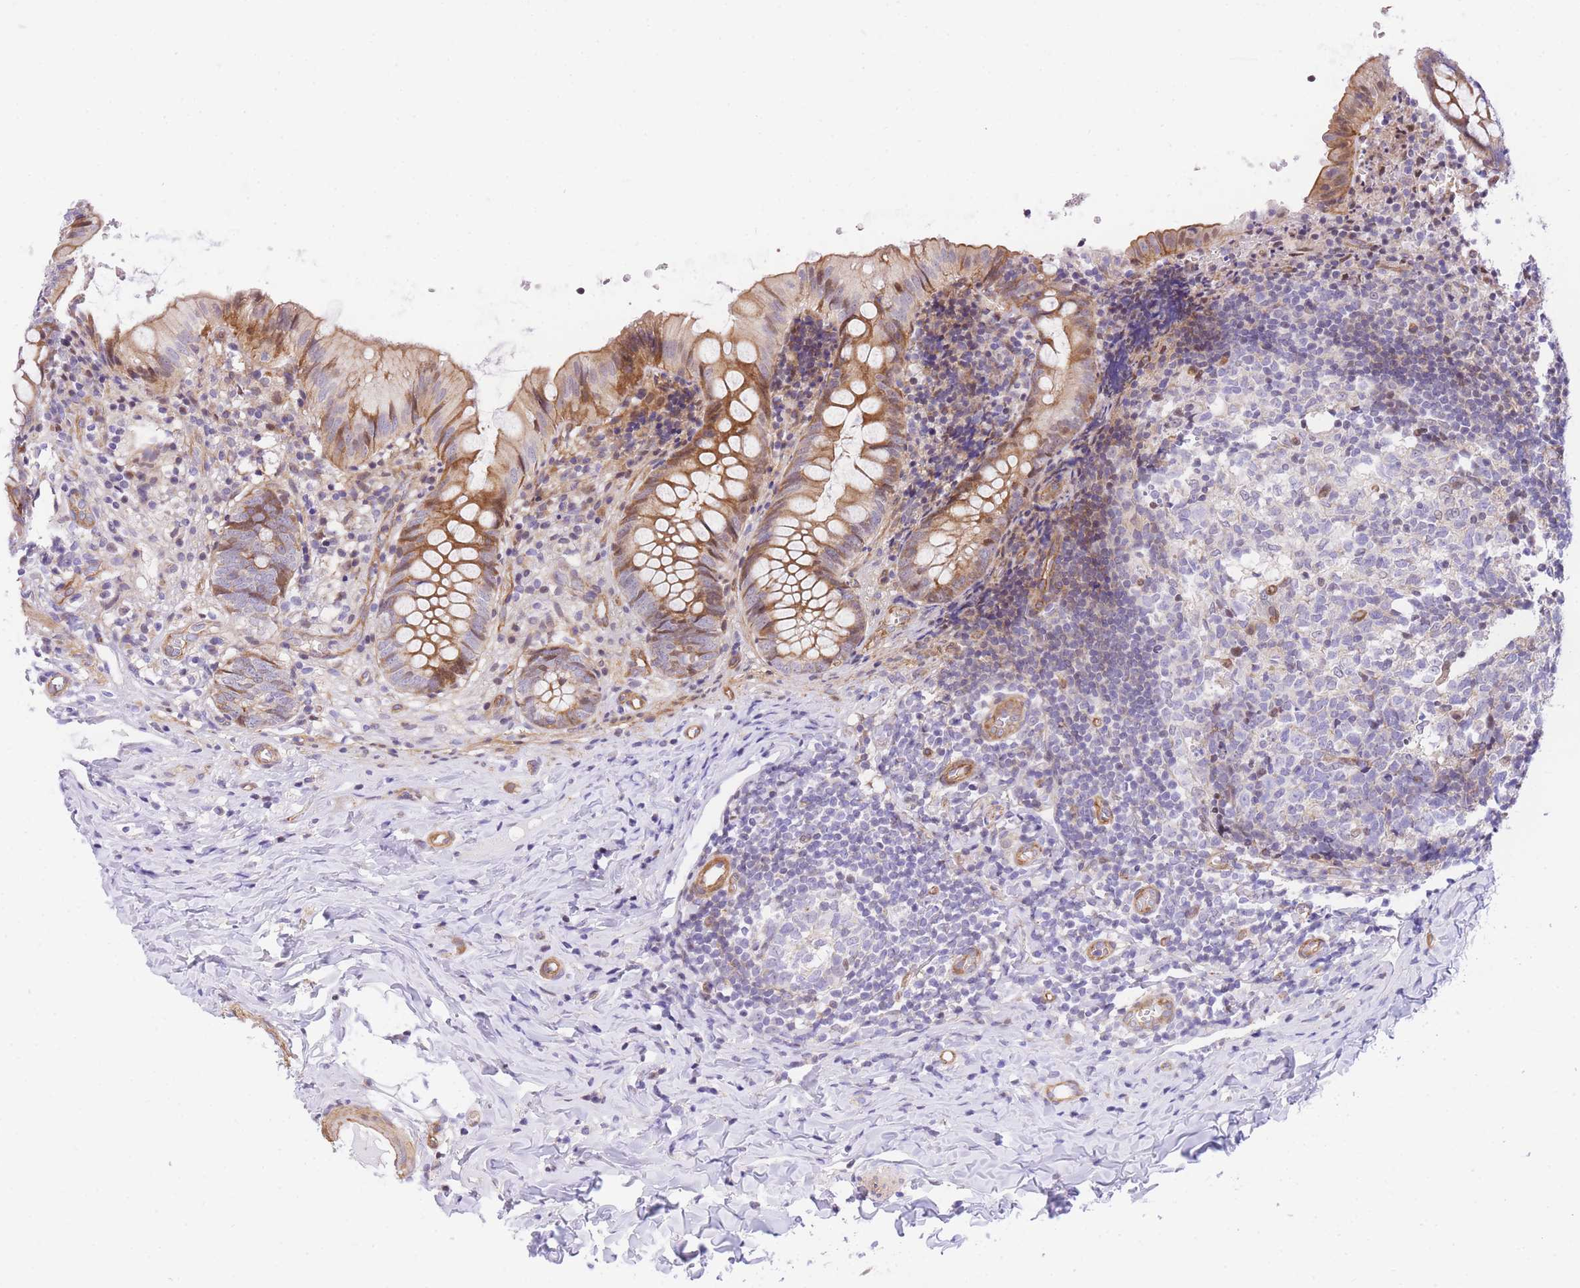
{"staining": {"intensity": "moderate", "quantity": "25%-75%", "location": "cytoplasmic/membranous"}, "tissue": "appendix", "cell_type": "Glandular cells", "image_type": "normal", "snomed": [{"axis": "morphology", "description": "Normal tissue, NOS"}, {"axis": "topography", "description": "Appendix"}], "caption": "This micrograph exhibits unremarkable appendix stained with immunohistochemistry (IHC) to label a protein in brown. The cytoplasmic/membranous of glandular cells show moderate positivity for the protein. Nuclei are counter-stained blue.", "gene": "S100PBP", "patient": {"sex": "male", "age": 8}}